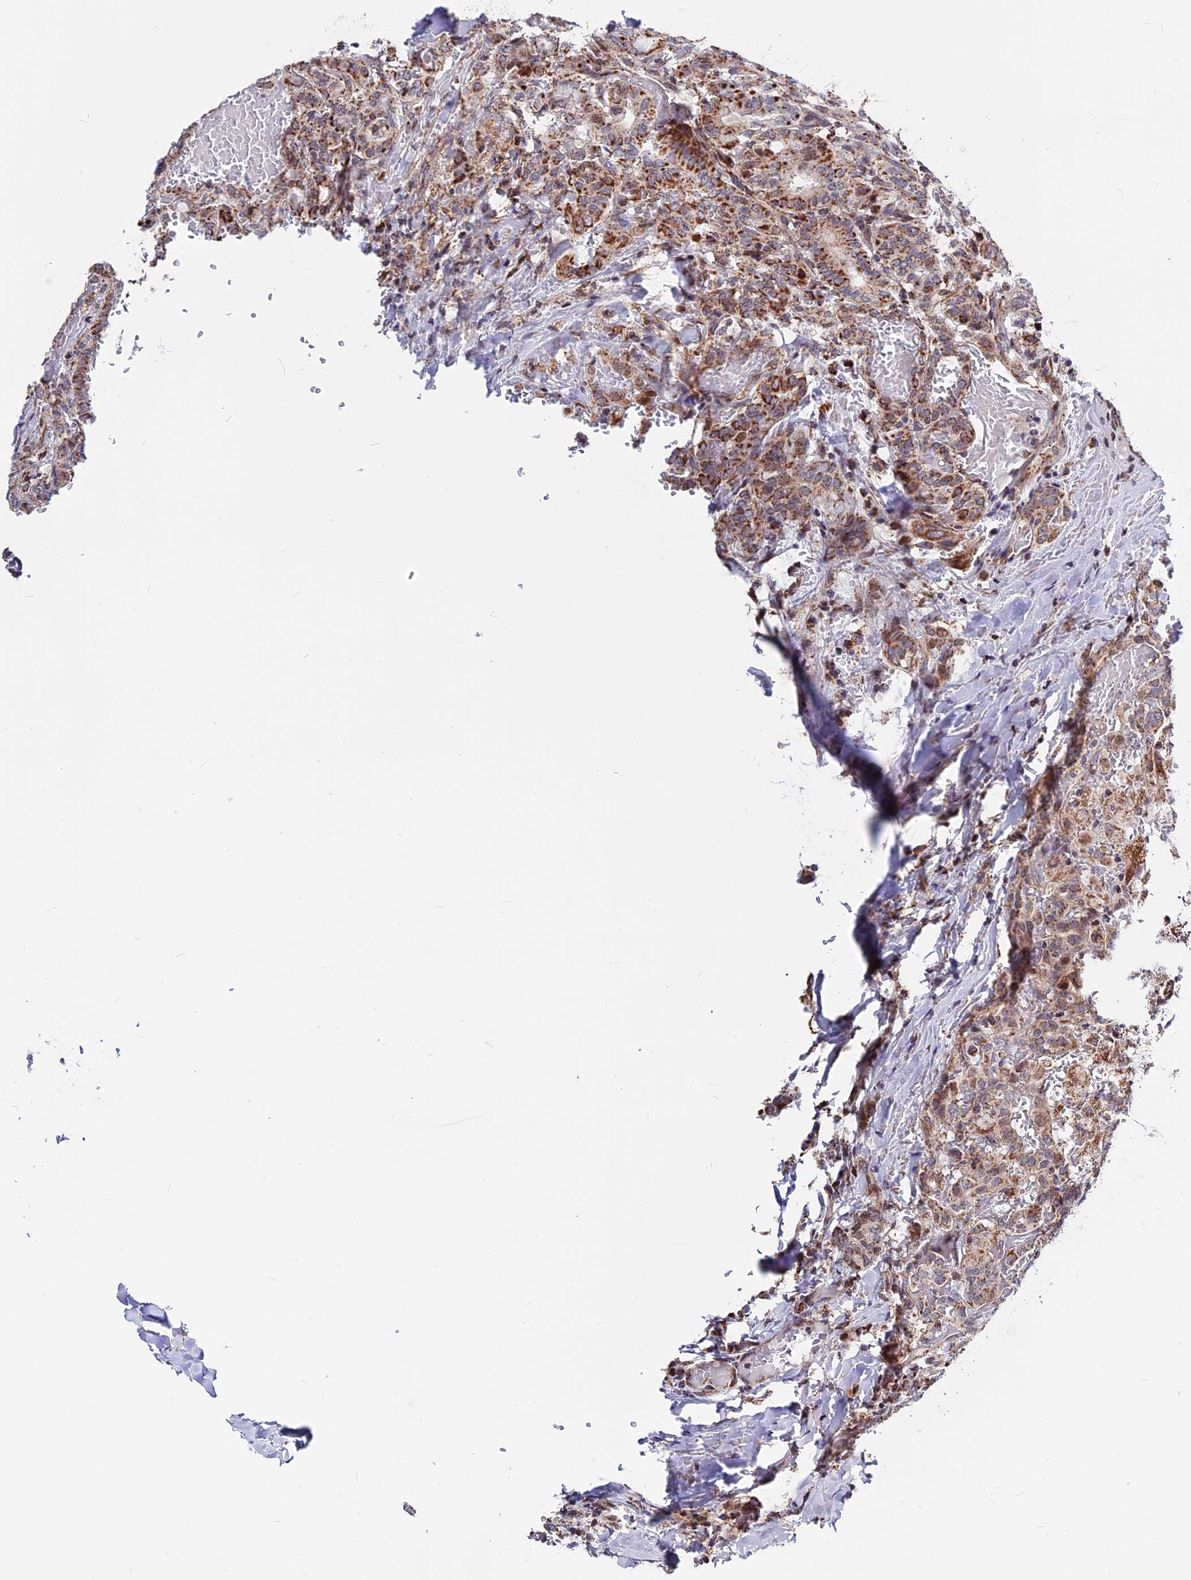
{"staining": {"intensity": "moderate", "quantity": ">75%", "location": "cytoplasmic/membranous"}, "tissue": "thyroid cancer", "cell_type": "Tumor cells", "image_type": "cancer", "snomed": [{"axis": "morphology", "description": "Papillary adenocarcinoma, NOS"}, {"axis": "topography", "description": "Thyroid gland"}], "caption": "Thyroid papillary adenocarcinoma was stained to show a protein in brown. There is medium levels of moderate cytoplasmic/membranous expression in about >75% of tumor cells.", "gene": "FAM174C", "patient": {"sex": "female", "age": 72}}